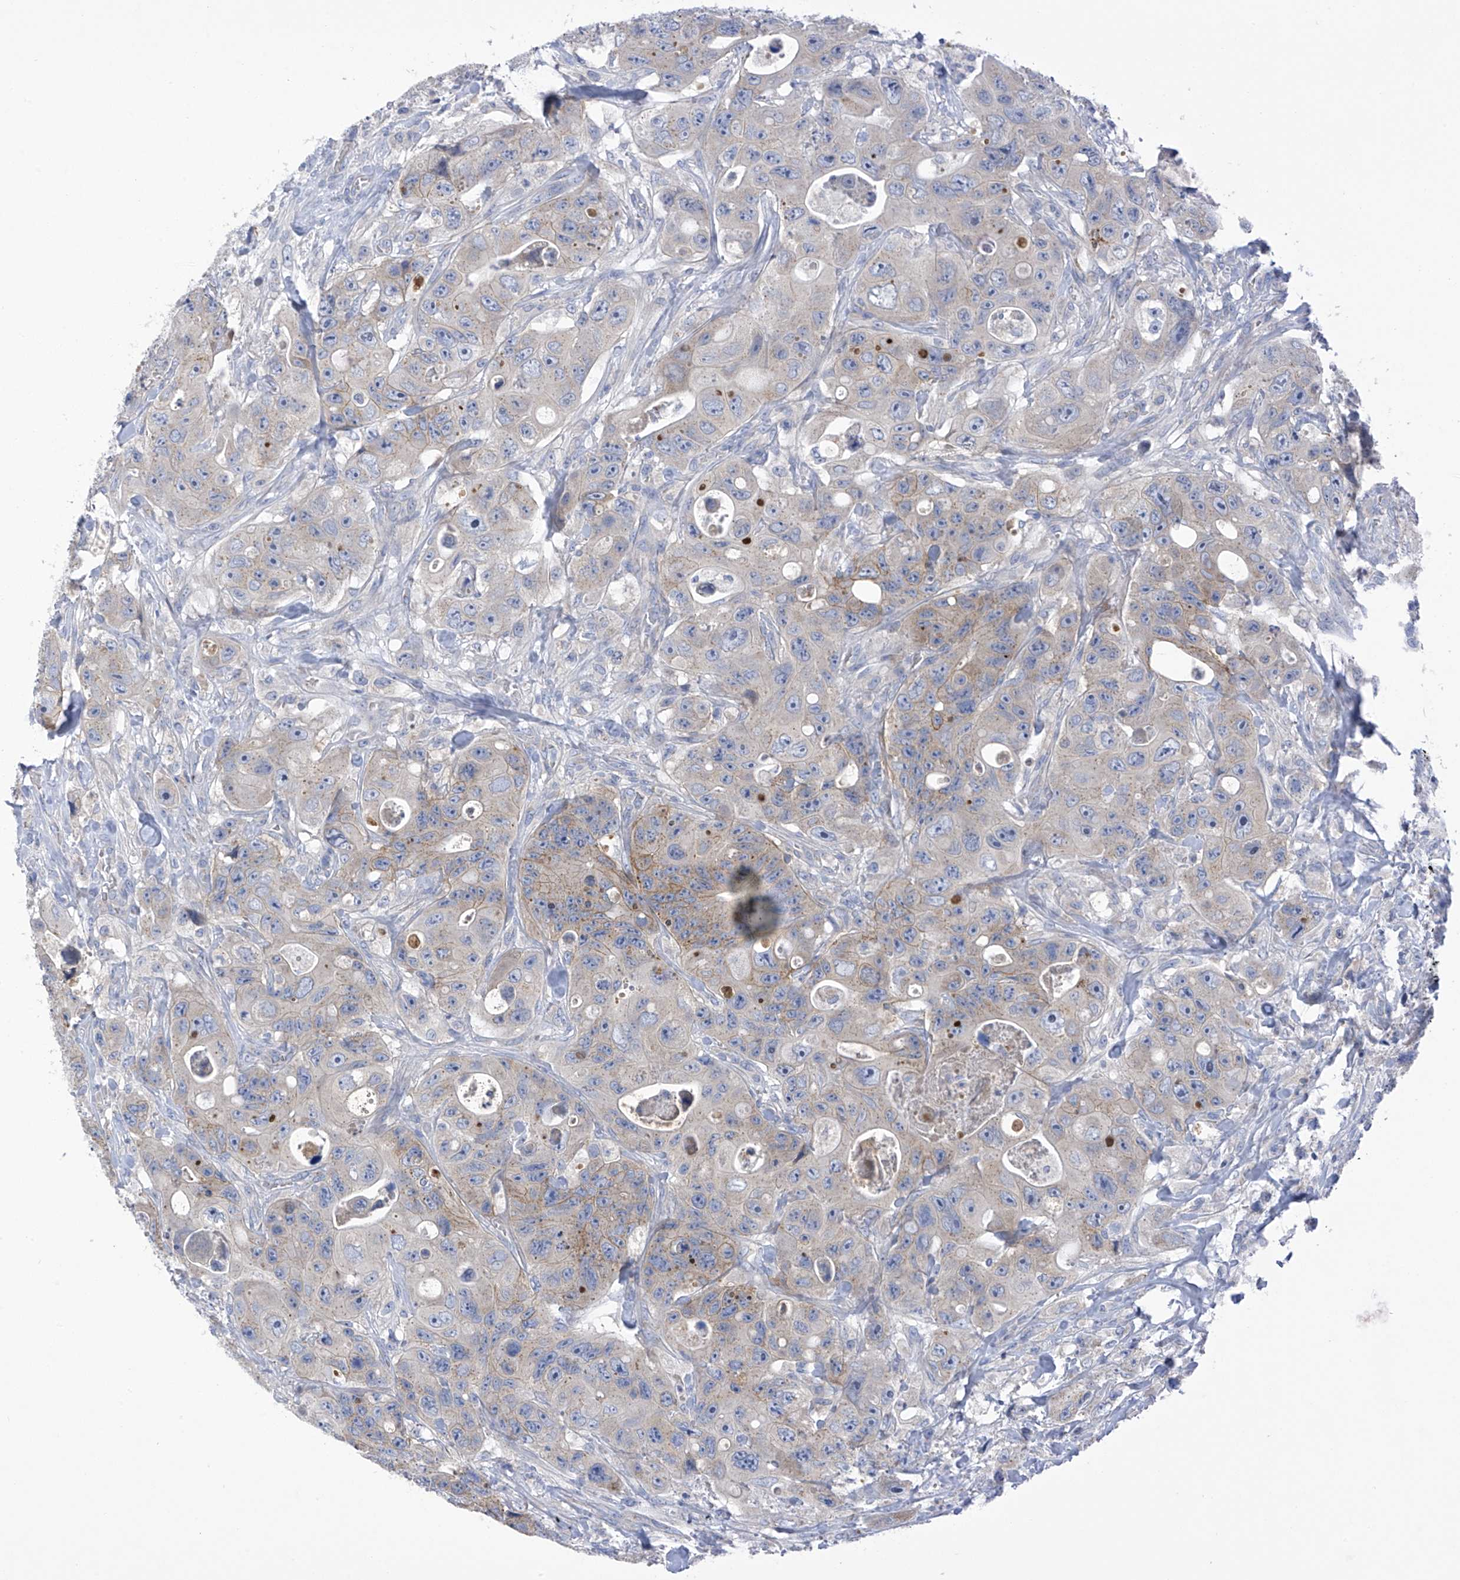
{"staining": {"intensity": "weak", "quantity": "<25%", "location": "cytoplasmic/membranous"}, "tissue": "colorectal cancer", "cell_type": "Tumor cells", "image_type": "cancer", "snomed": [{"axis": "morphology", "description": "Adenocarcinoma, NOS"}, {"axis": "topography", "description": "Colon"}], "caption": "The IHC histopathology image has no significant staining in tumor cells of adenocarcinoma (colorectal) tissue. (DAB (3,3'-diaminobenzidine) IHC visualized using brightfield microscopy, high magnification).", "gene": "SLCO4A1", "patient": {"sex": "female", "age": 46}}